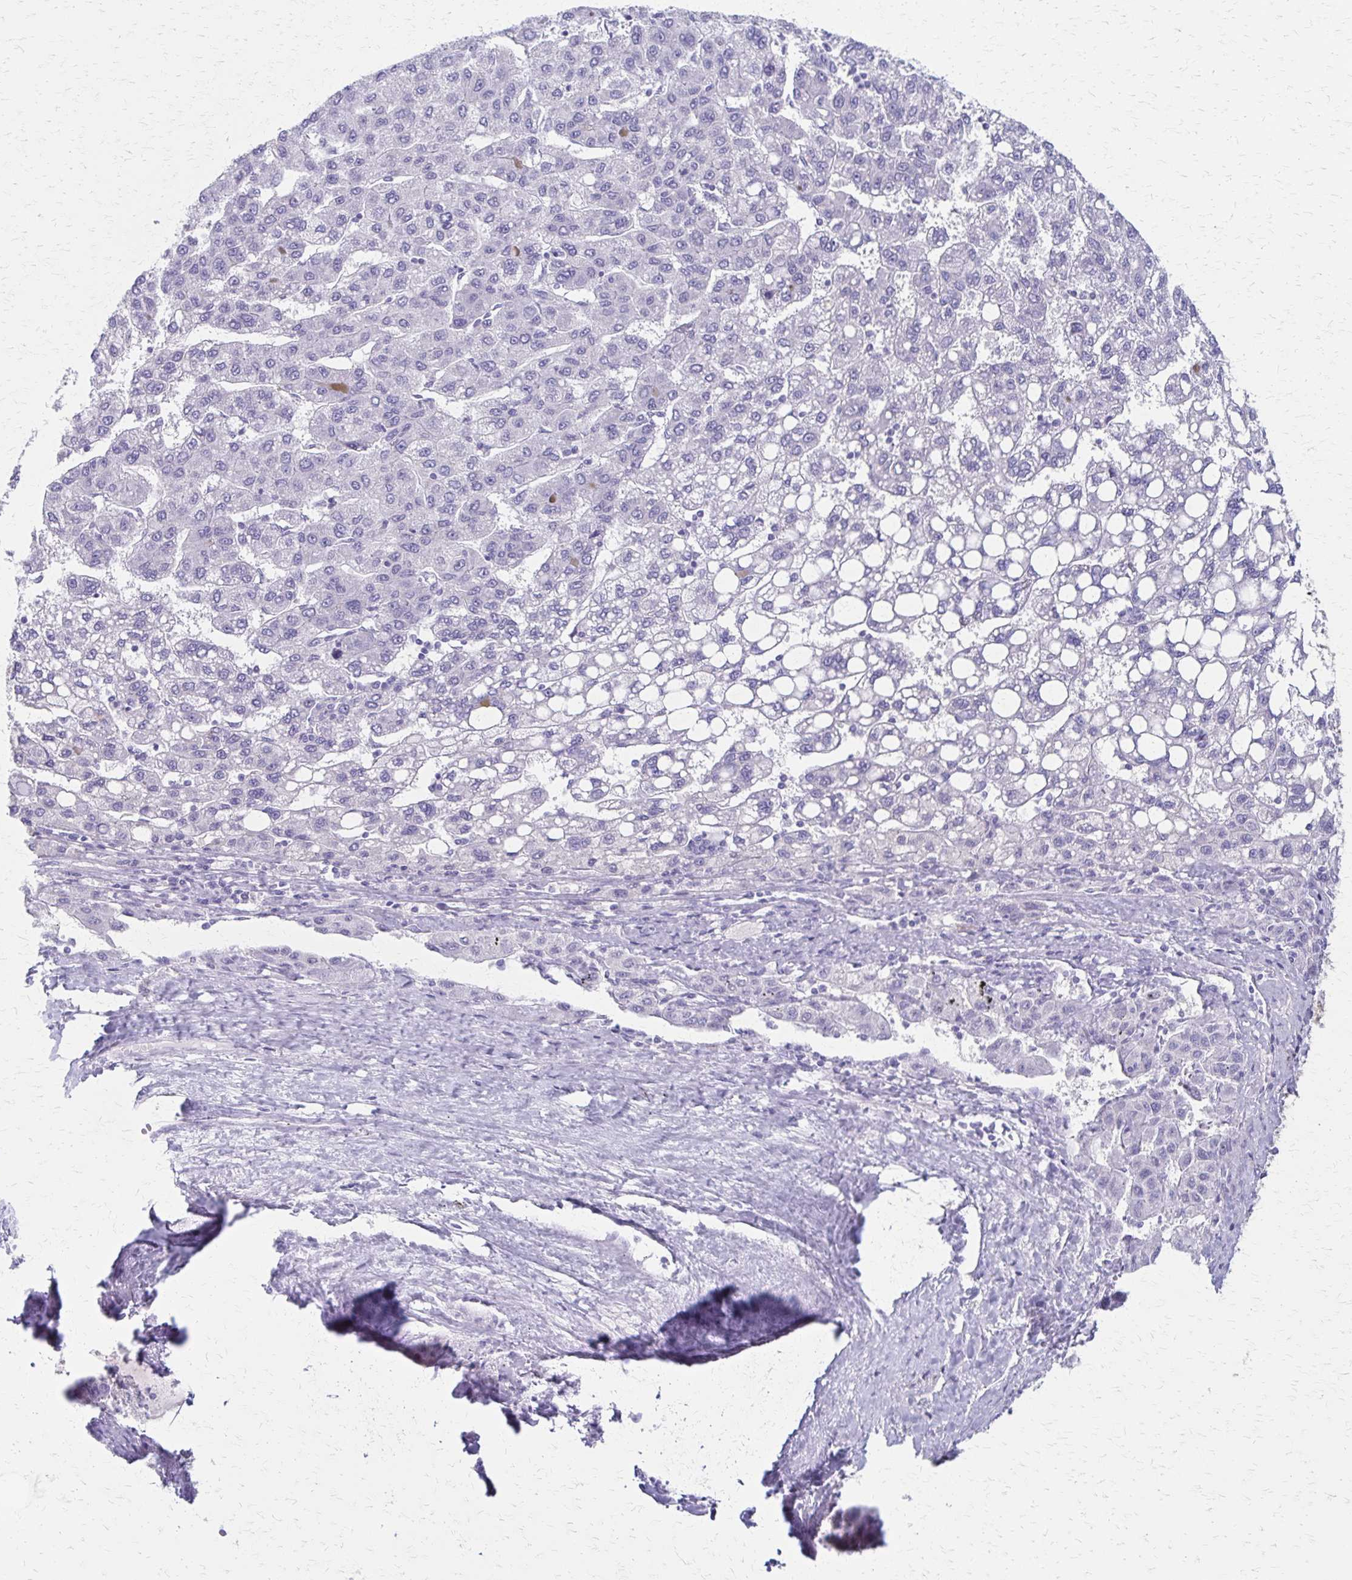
{"staining": {"intensity": "negative", "quantity": "none", "location": "none"}, "tissue": "liver cancer", "cell_type": "Tumor cells", "image_type": "cancer", "snomed": [{"axis": "morphology", "description": "Carcinoma, Hepatocellular, NOS"}, {"axis": "topography", "description": "Liver"}], "caption": "Liver cancer (hepatocellular carcinoma) was stained to show a protein in brown. There is no significant staining in tumor cells.", "gene": "ZSCAN5B", "patient": {"sex": "female", "age": 82}}